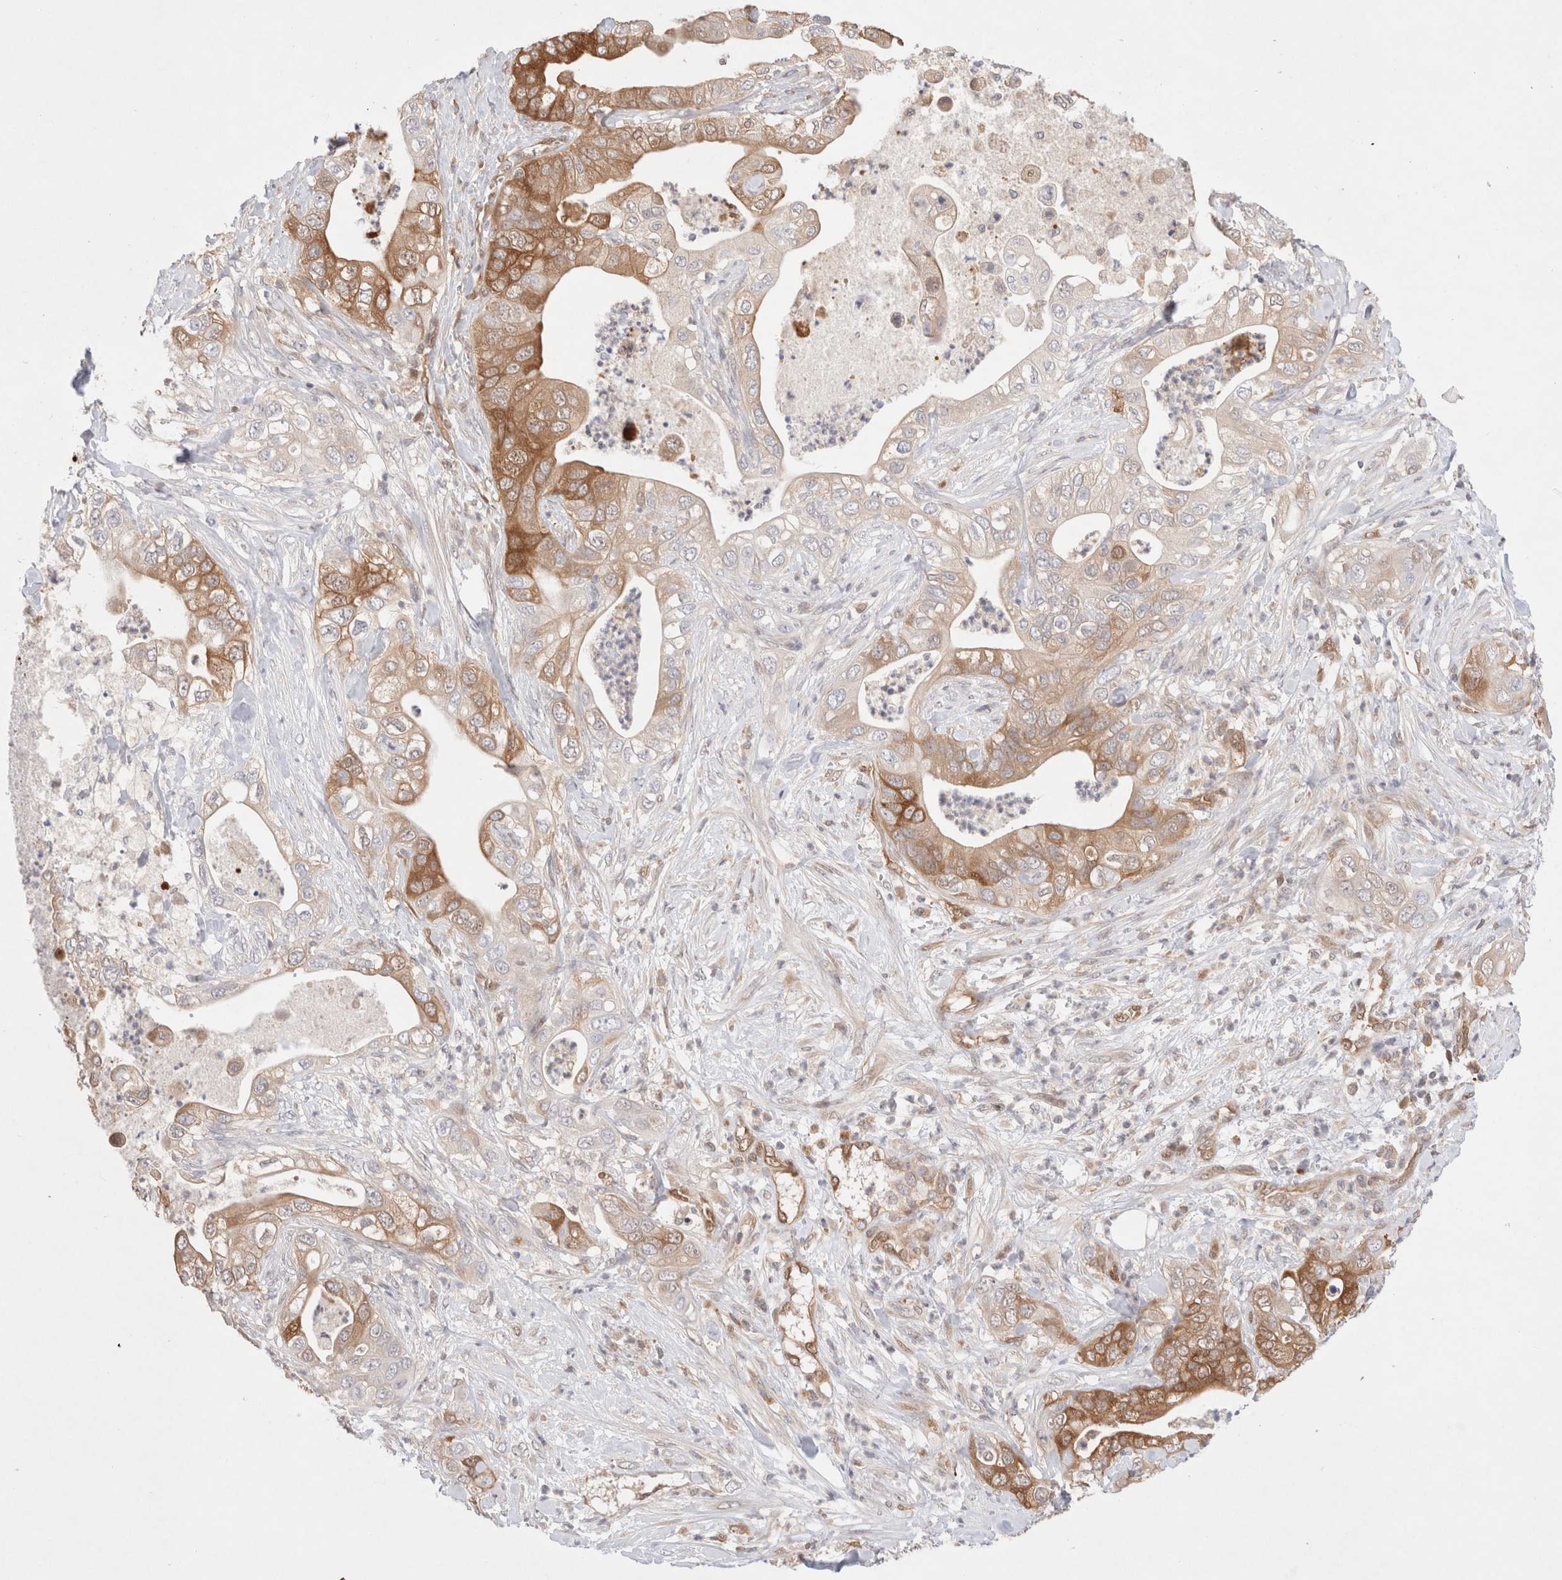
{"staining": {"intensity": "moderate", "quantity": "25%-75%", "location": "cytoplasmic/membranous"}, "tissue": "pancreatic cancer", "cell_type": "Tumor cells", "image_type": "cancer", "snomed": [{"axis": "morphology", "description": "Adenocarcinoma, NOS"}, {"axis": "topography", "description": "Pancreas"}], "caption": "A brown stain shows moderate cytoplasmic/membranous expression of a protein in human pancreatic cancer tumor cells.", "gene": "STARD10", "patient": {"sex": "female", "age": 78}}